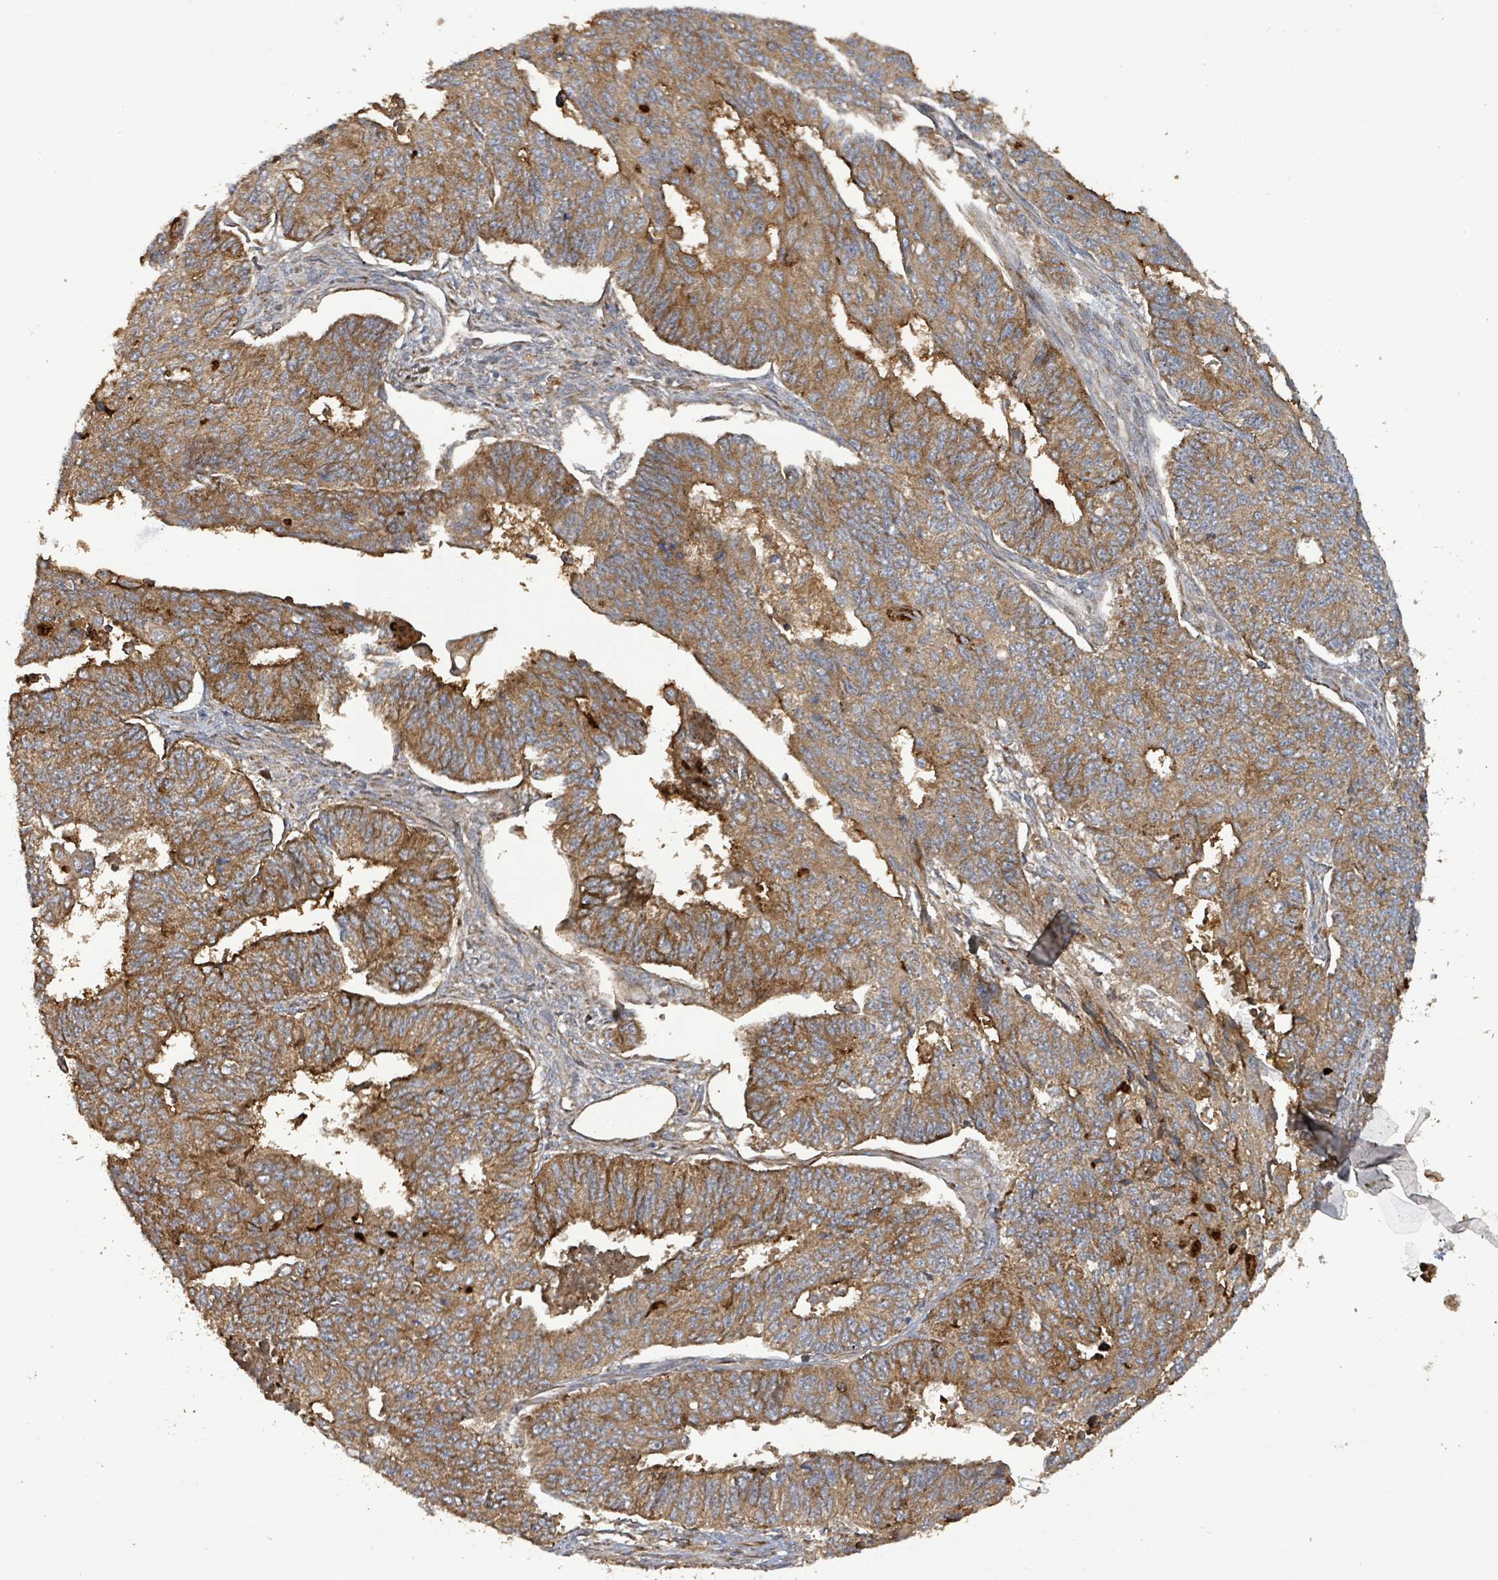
{"staining": {"intensity": "strong", "quantity": ">75%", "location": "cytoplasmic/membranous"}, "tissue": "endometrial cancer", "cell_type": "Tumor cells", "image_type": "cancer", "snomed": [{"axis": "morphology", "description": "Adenocarcinoma, NOS"}, {"axis": "topography", "description": "Endometrium"}], "caption": "DAB (3,3'-diaminobenzidine) immunohistochemical staining of endometrial adenocarcinoma reveals strong cytoplasmic/membranous protein staining in about >75% of tumor cells. (Stains: DAB (3,3'-diaminobenzidine) in brown, nuclei in blue, Microscopy: brightfield microscopy at high magnification).", "gene": "STARD4", "patient": {"sex": "female", "age": 32}}